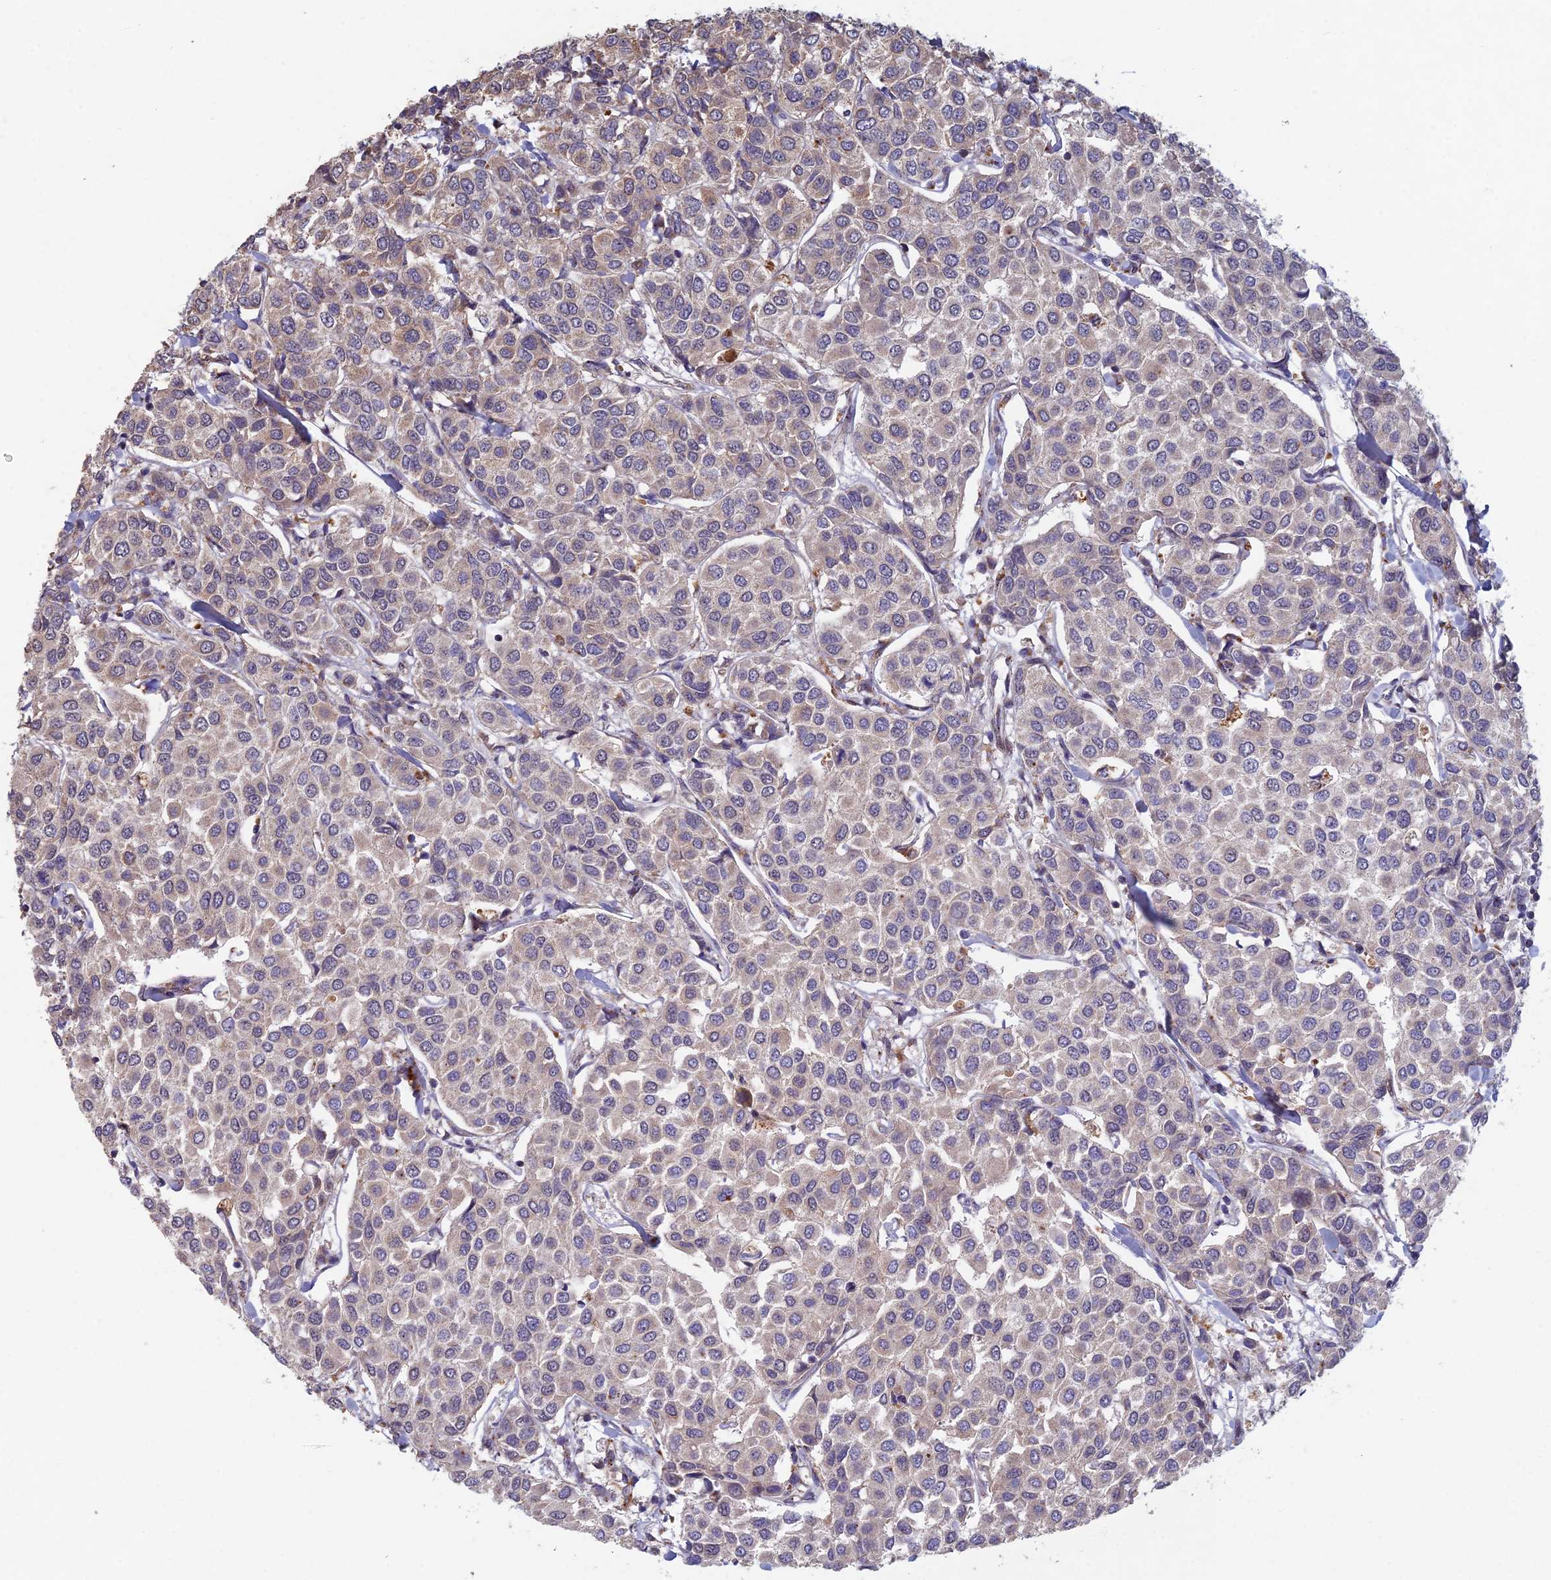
{"staining": {"intensity": "weak", "quantity": "25%-75%", "location": "cytoplasmic/membranous"}, "tissue": "breast cancer", "cell_type": "Tumor cells", "image_type": "cancer", "snomed": [{"axis": "morphology", "description": "Duct carcinoma"}, {"axis": "topography", "description": "Breast"}], "caption": "Breast infiltrating ductal carcinoma tissue reveals weak cytoplasmic/membranous staining in about 25%-75% of tumor cells, visualized by immunohistochemistry.", "gene": "FOXS1", "patient": {"sex": "female", "age": 55}}